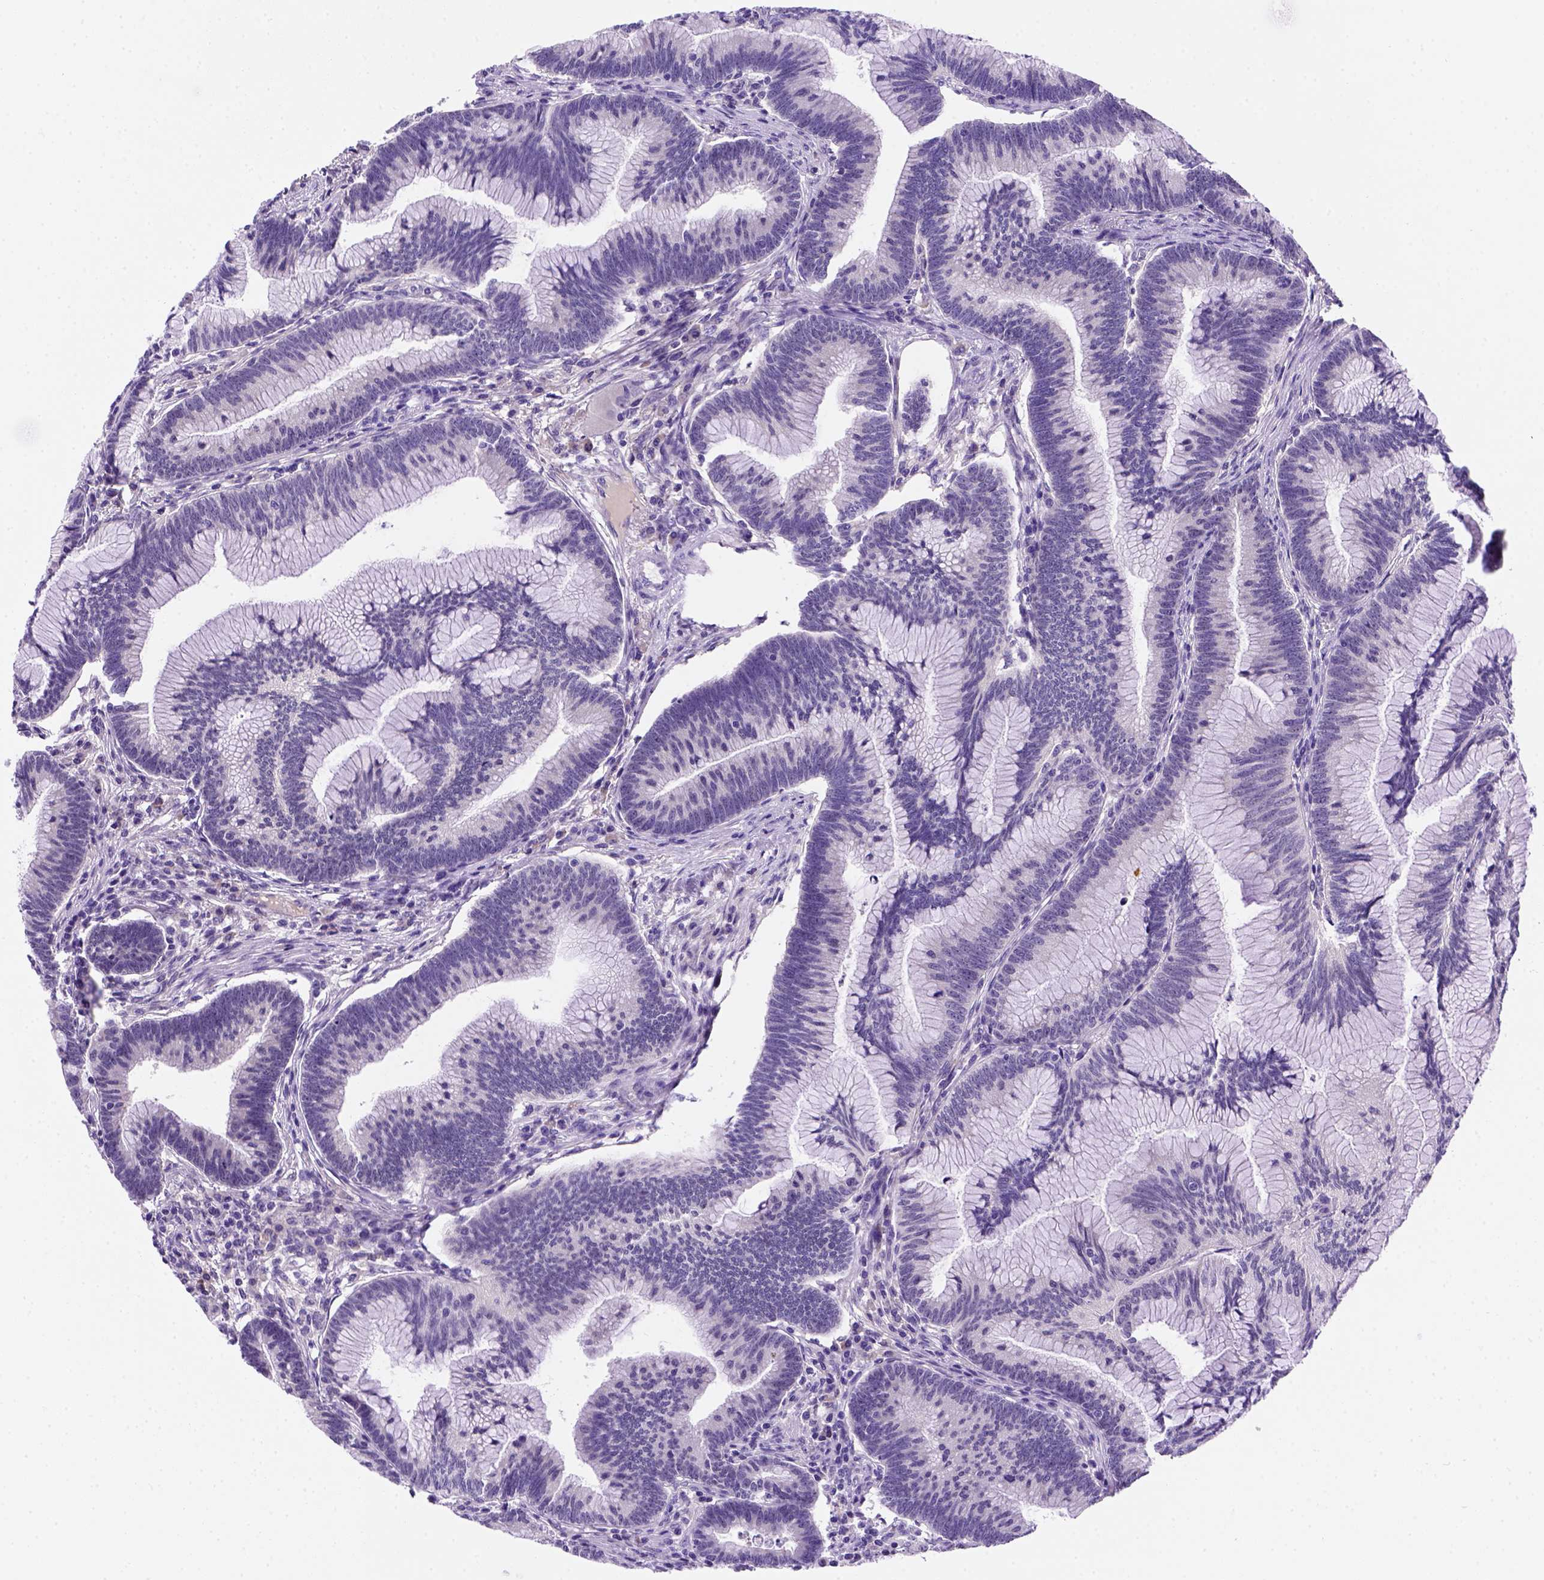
{"staining": {"intensity": "negative", "quantity": "none", "location": "none"}, "tissue": "colorectal cancer", "cell_type": "Tumor cells", "image_type": "cancer", "snomed": [{"axis": "morphology", "description": "Adenocarcinoma, NOS"}, {"axis": "topography", "description": "Colon"}], "caption": "Colorectal cancer was stained to show a protein in brown. There is no significant staining in tumor cells. The staining was performed using DAB (3,3'-diaminobenzidine) to visualize the protein expression in brown, while the nuclei were stained in blue with hematoxylin (Magnification: 20x).", "gene": "FAM81B", "patient": {"sex": "female", "age": 78}}